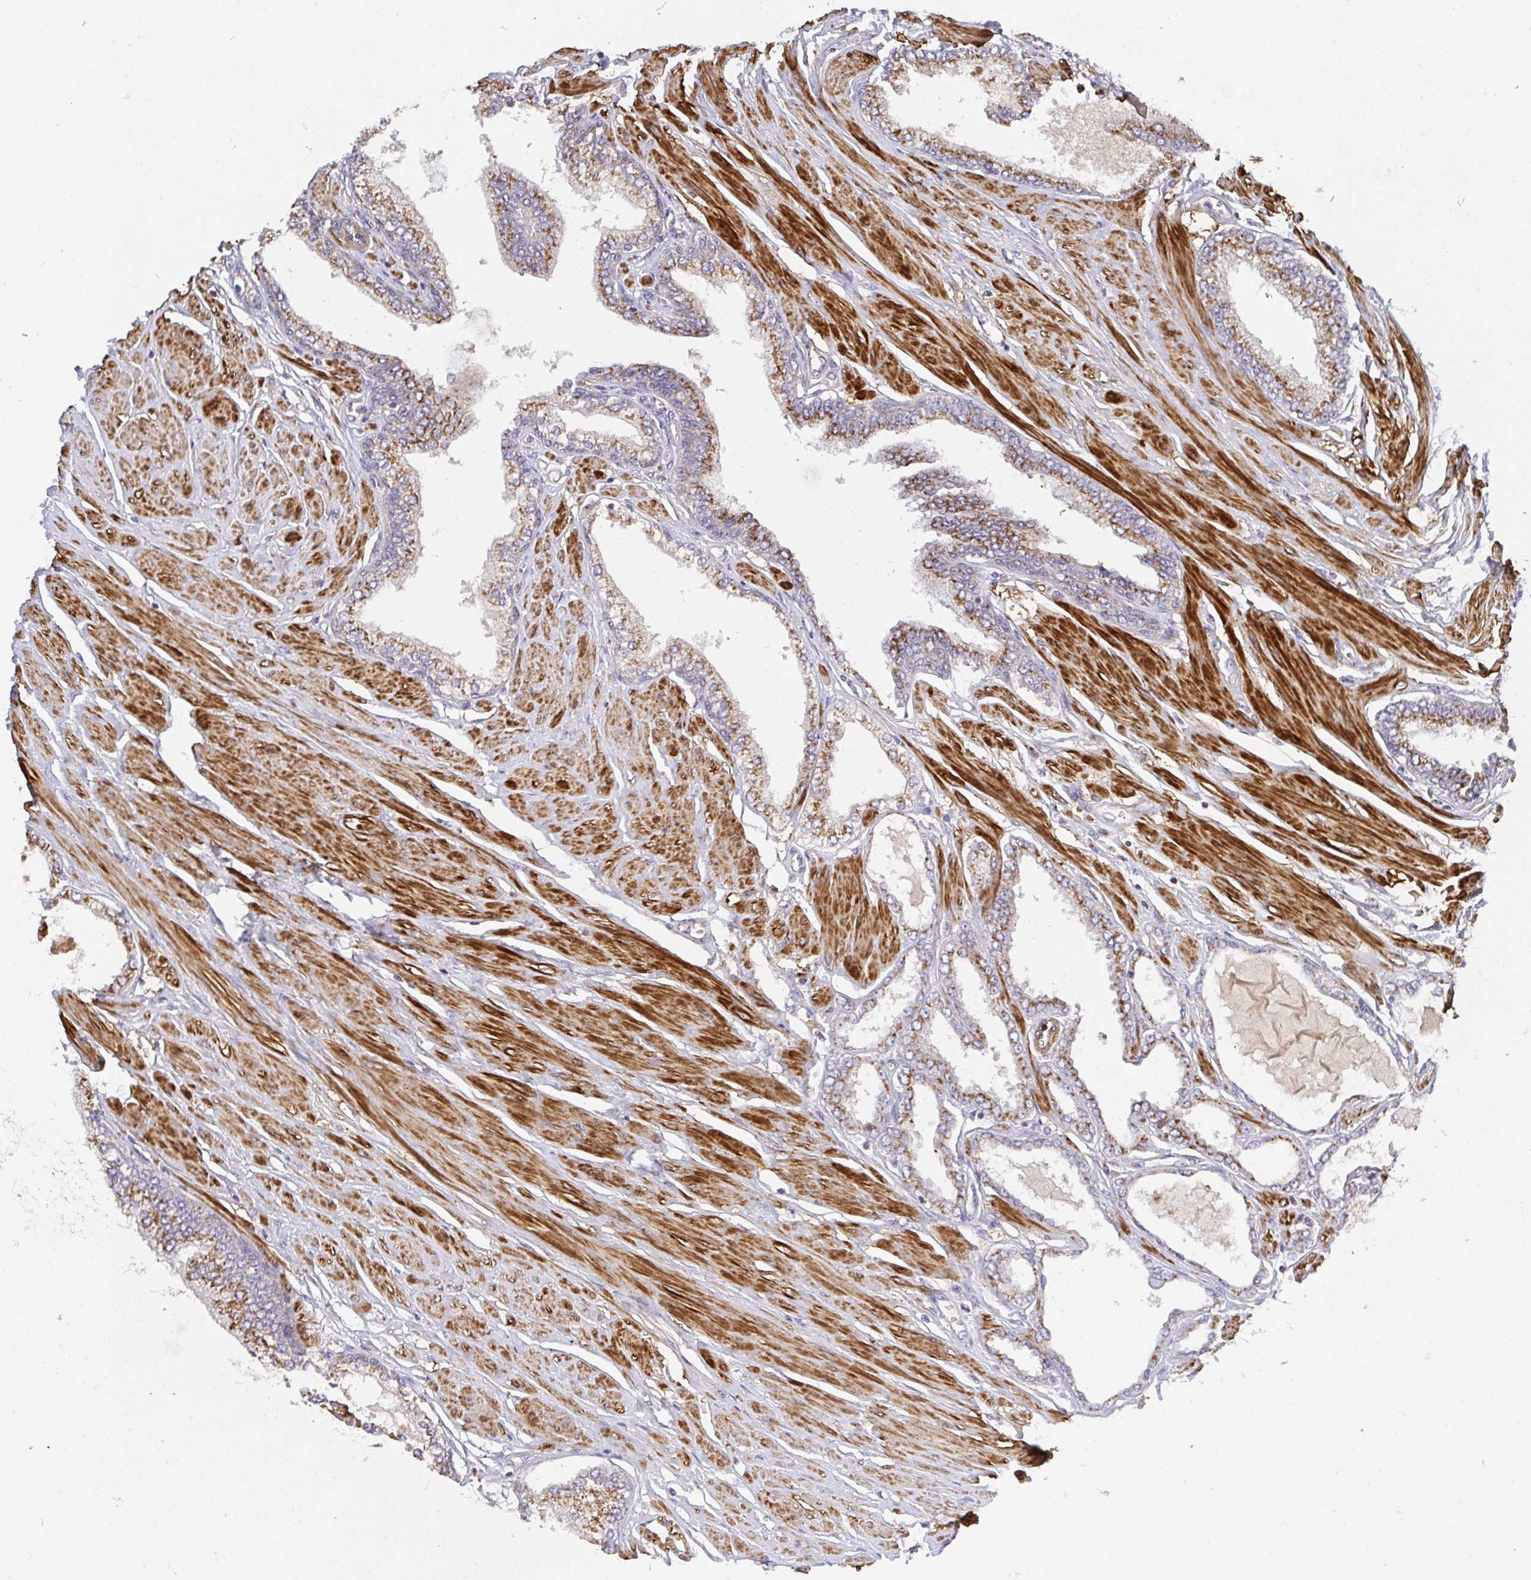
{"staining": {"intensity": "moderate", "quantity": ">75%", "location": "cytoplasmic/membranous"}, "tissue": "prostate cancer", "cell_type": "Tumor cells", "image_type": "cancer", "snomed": [{"axis": "morphology", "description": "Adenocarcinoma, Low grade"}, {"axis": "topography", "description": "Prostate"}], "caption": "There is medium levels of moderate cytoplasmic/membranous expression in tumor cells of prostate cancer (adenocarcinoma (low-grade)), as demonstrated by immunohistochemical staining (brown color).", "gene": "TM9SF4", "patient": {"sex": "male", "age": 55}}